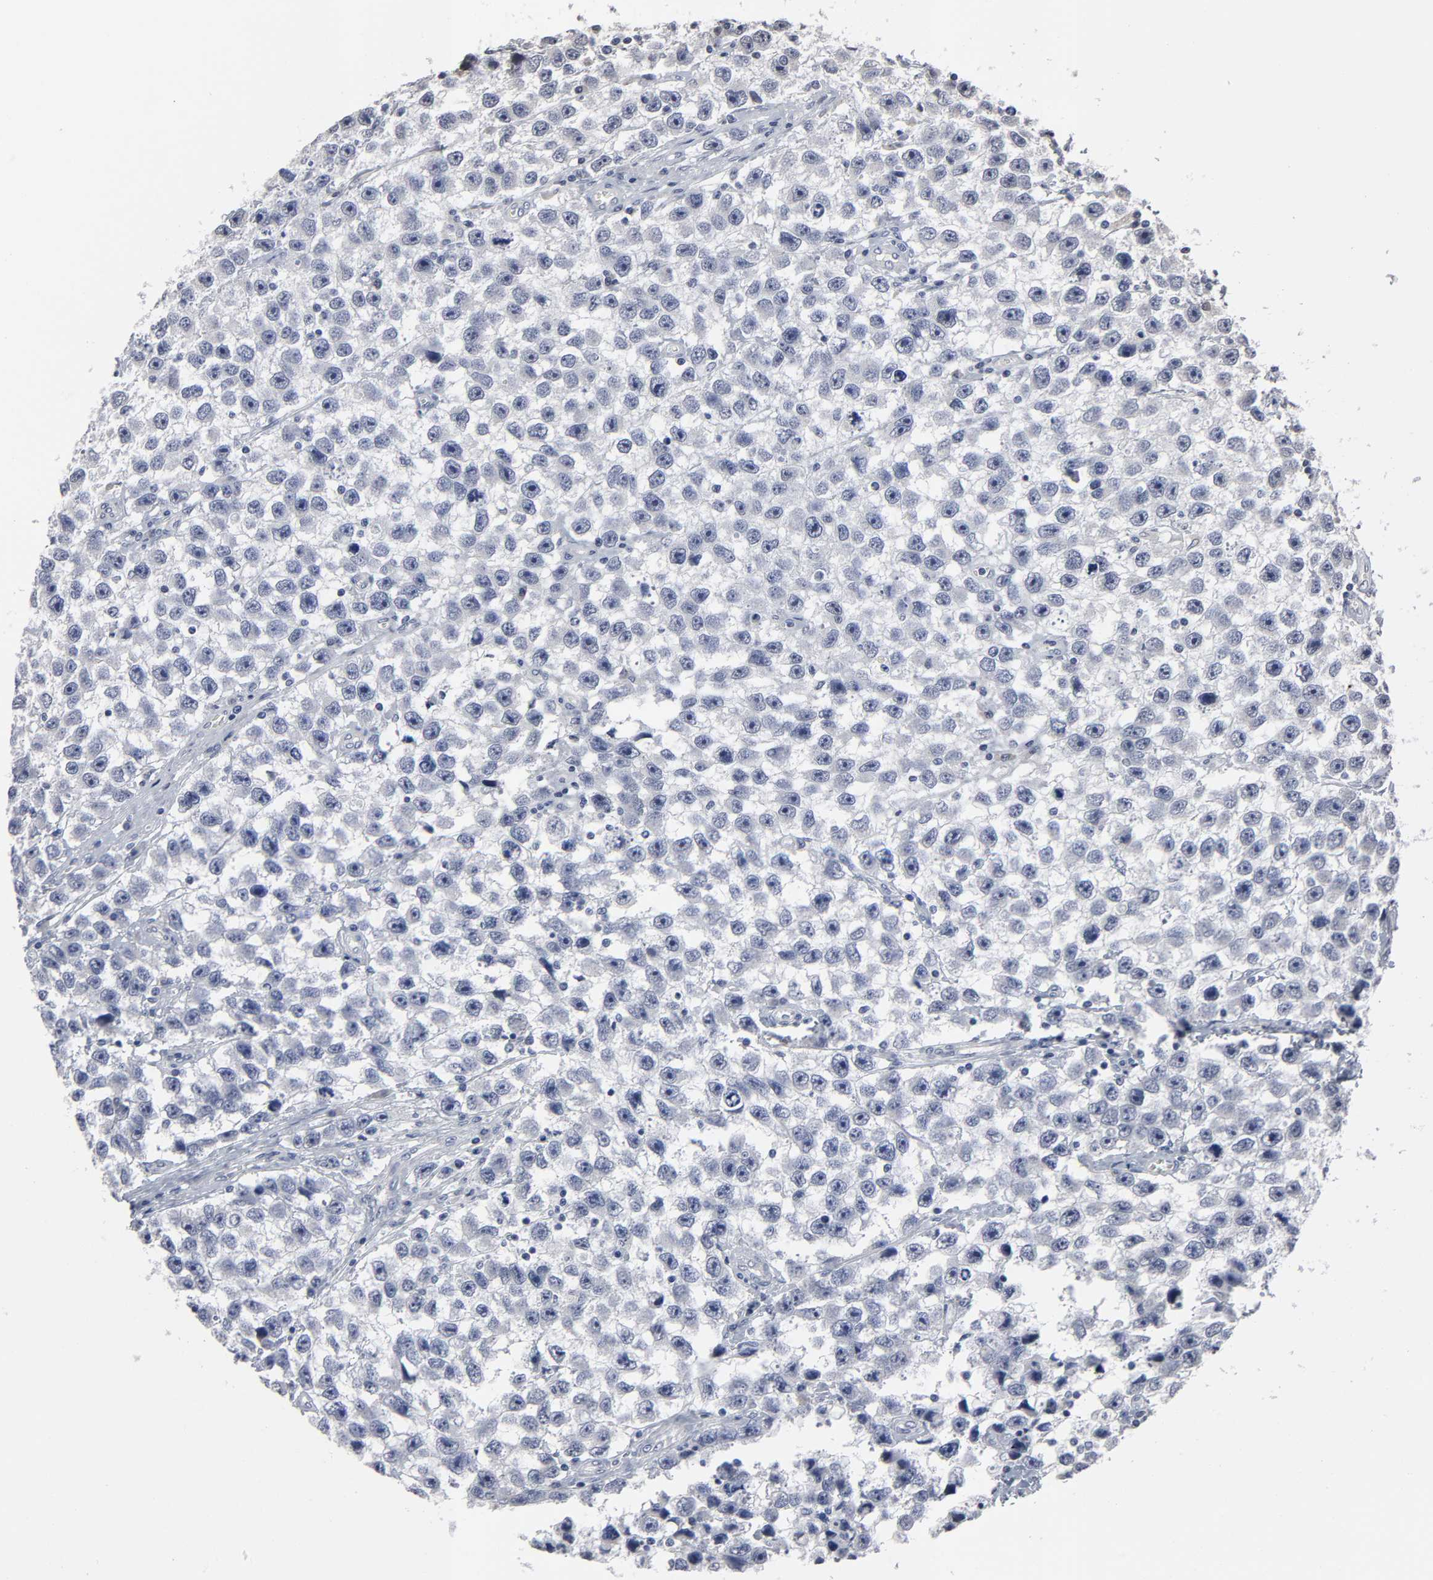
{"staining": {"intensity": "negative", "quantity": "none", "location": "none"}, "tissue": "testis cancer", "cell_type": "Tumor cells", "image_type": "cancer", "snomed": [{"axis": "morphology", "description": "Seminoma, NOS"}, {"axis": "topography", "description": "Testis"}], "caption": "High power microscopy micrograph of an IHC histopathology image of testis seminoma, revealing no significant expression in tumor cells.", "gene": "HNF4A", "patient": {"sex": "male", "age": 33}}